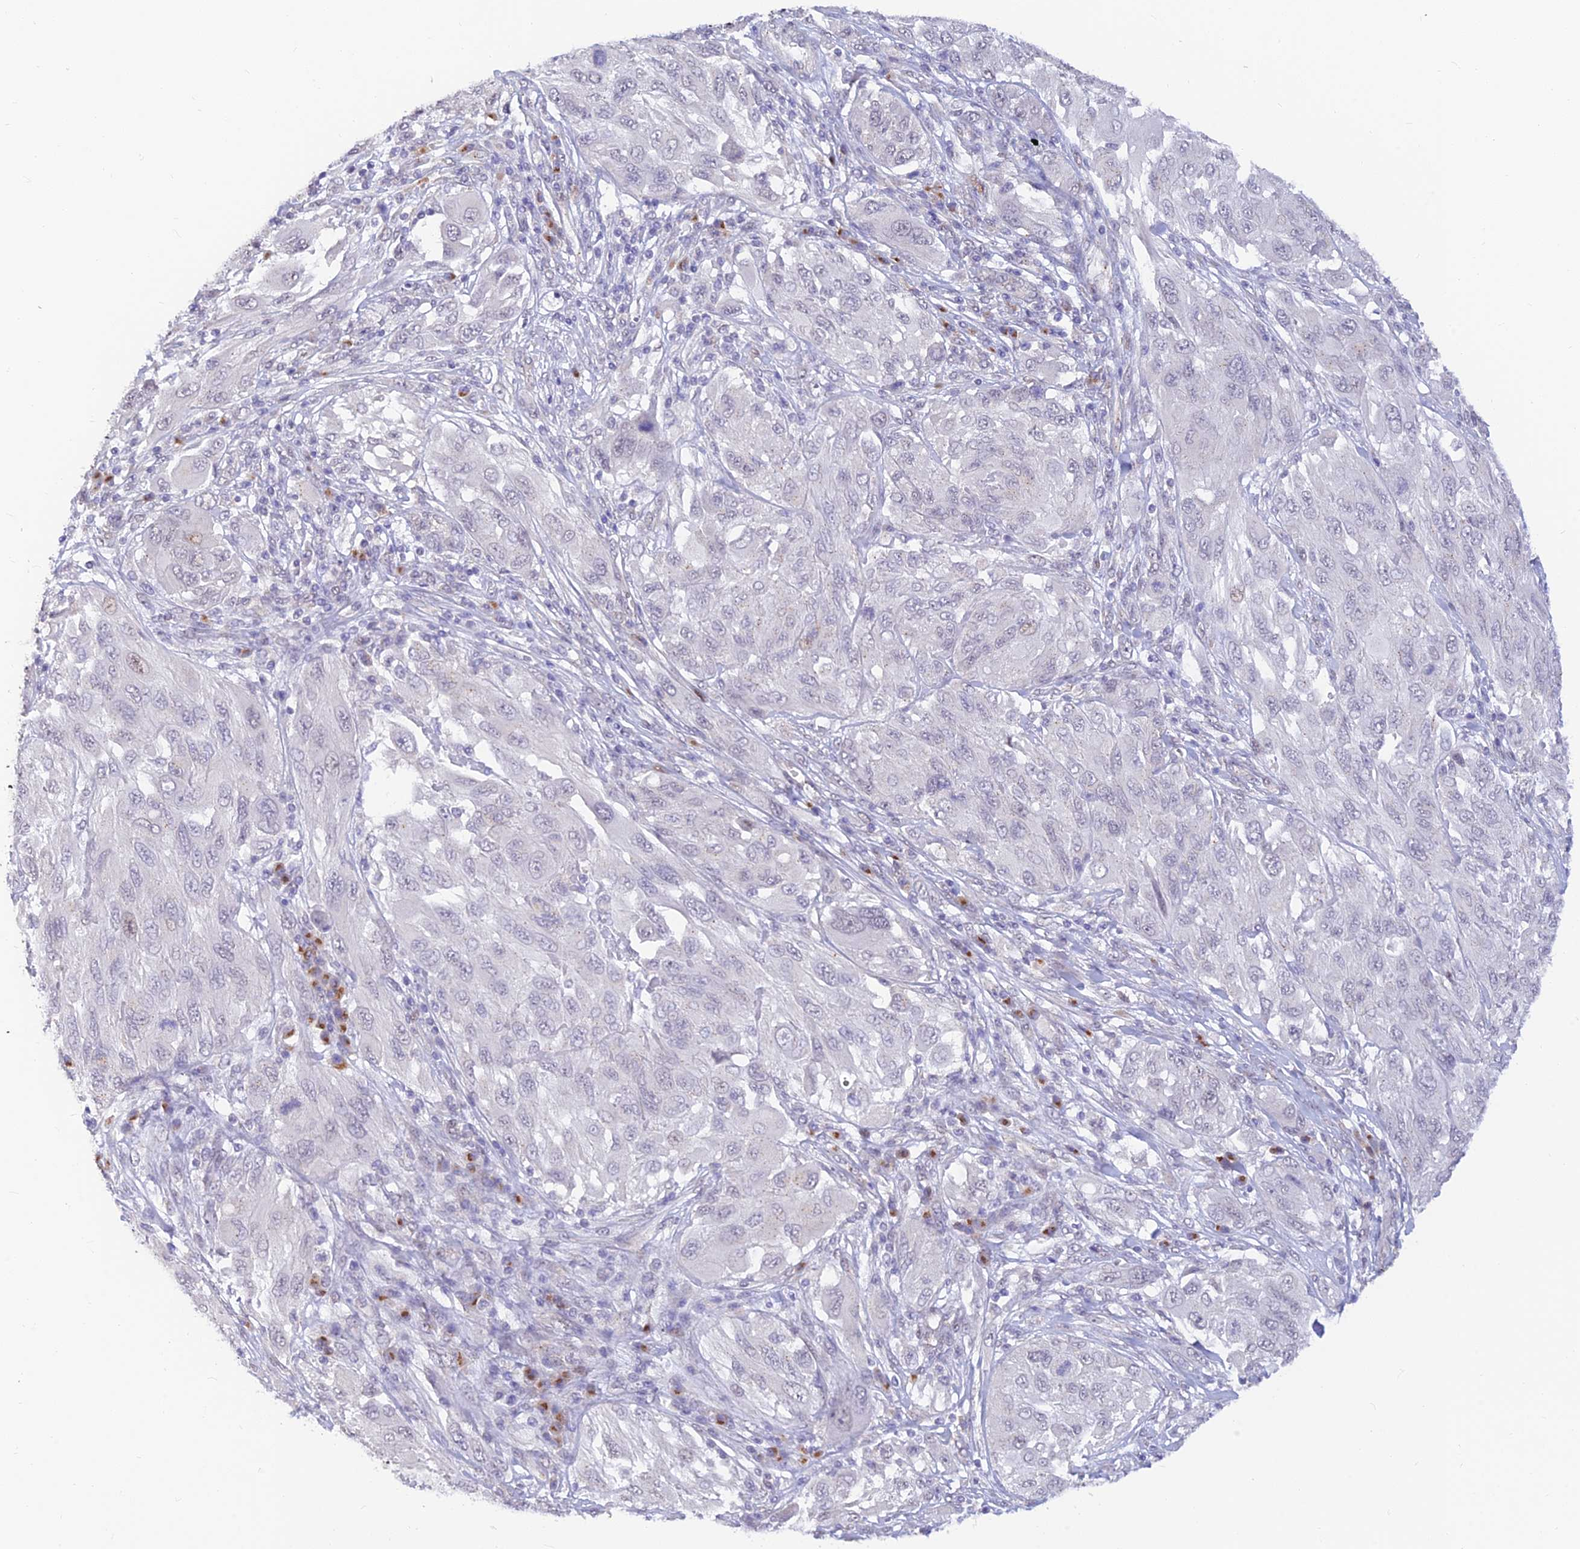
{"staining": {"intensity": "negative", "quantity": "none", "location": "none"}, "tissue": "melanoma", "cell_type": "Tumor cells", "image_type": "cancer", "snomed": [{"axis": "morphology", "description": "Malignant melanoma, NOS"}, {"axis": "topography", "description": "Skin"}], "caption": "Immunohistochemistry (IHC) photomicrograph of human malignant melanoma stained for a protein (brown), which demonstrates no positivity in tumor cells.", "gene": "INKA1", "patient": {"sex": "female", "age": 91}}